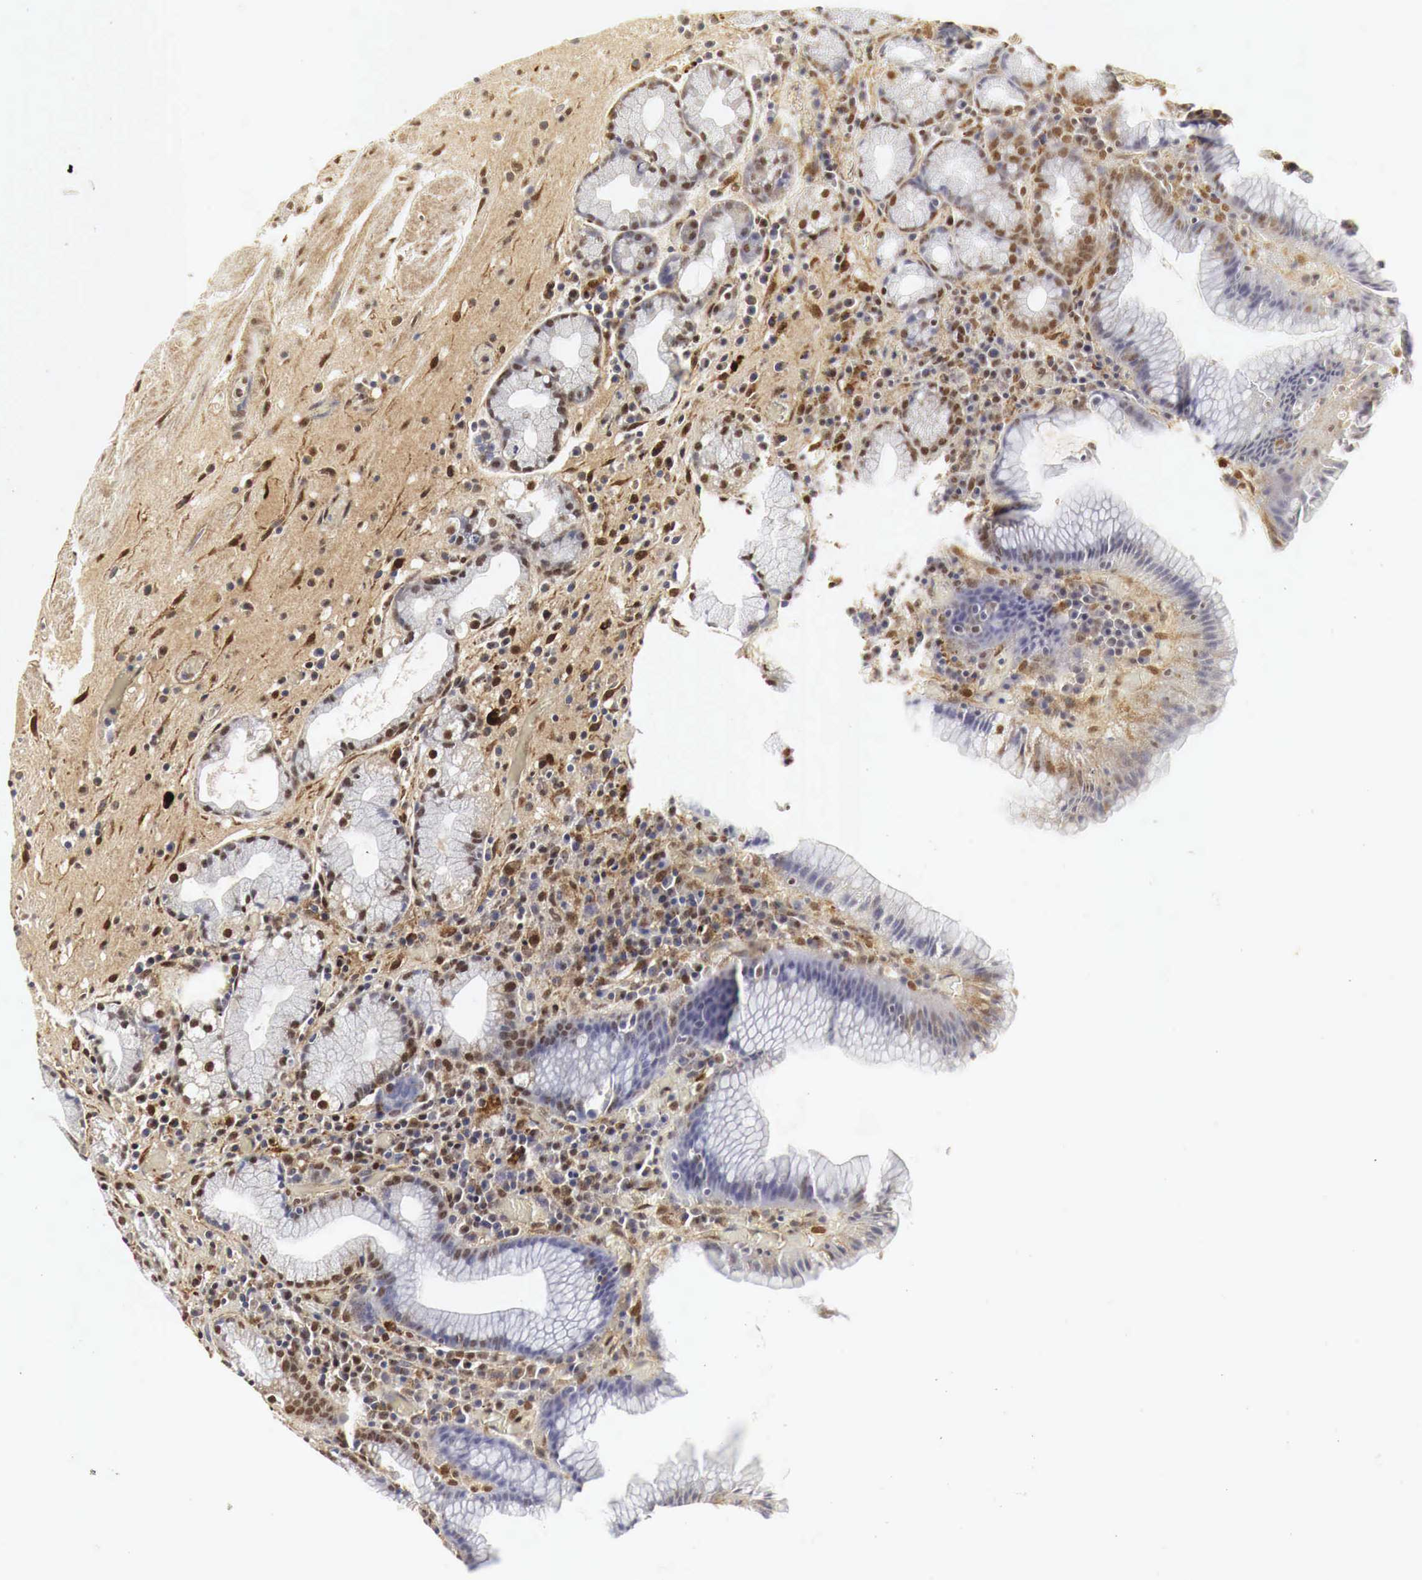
{"staining": {"intensity": "moderate", "quantity": "25%-75%", "location": "cytoplasmic/membranous,nuclear"}, "tissue": "stomach", "cell_type": "Glandular cells", "image_type": "normal", "snomed": [{"axis": "morphology", "description": "Normal tissue, NOS"}, {"axis": "topography", "description": "Stomach, lower"}, {"axis": "topography", "description": "Duodenum"}], "caption": "Brown immunohistochemical staining in benign human stomach shows moderate cytoplasmic/membranous,nuclear expression in approximately 25%-75% of glandular cells.", "gene": "SPIN1", "patient": {"sex": "male", "age": 84}}